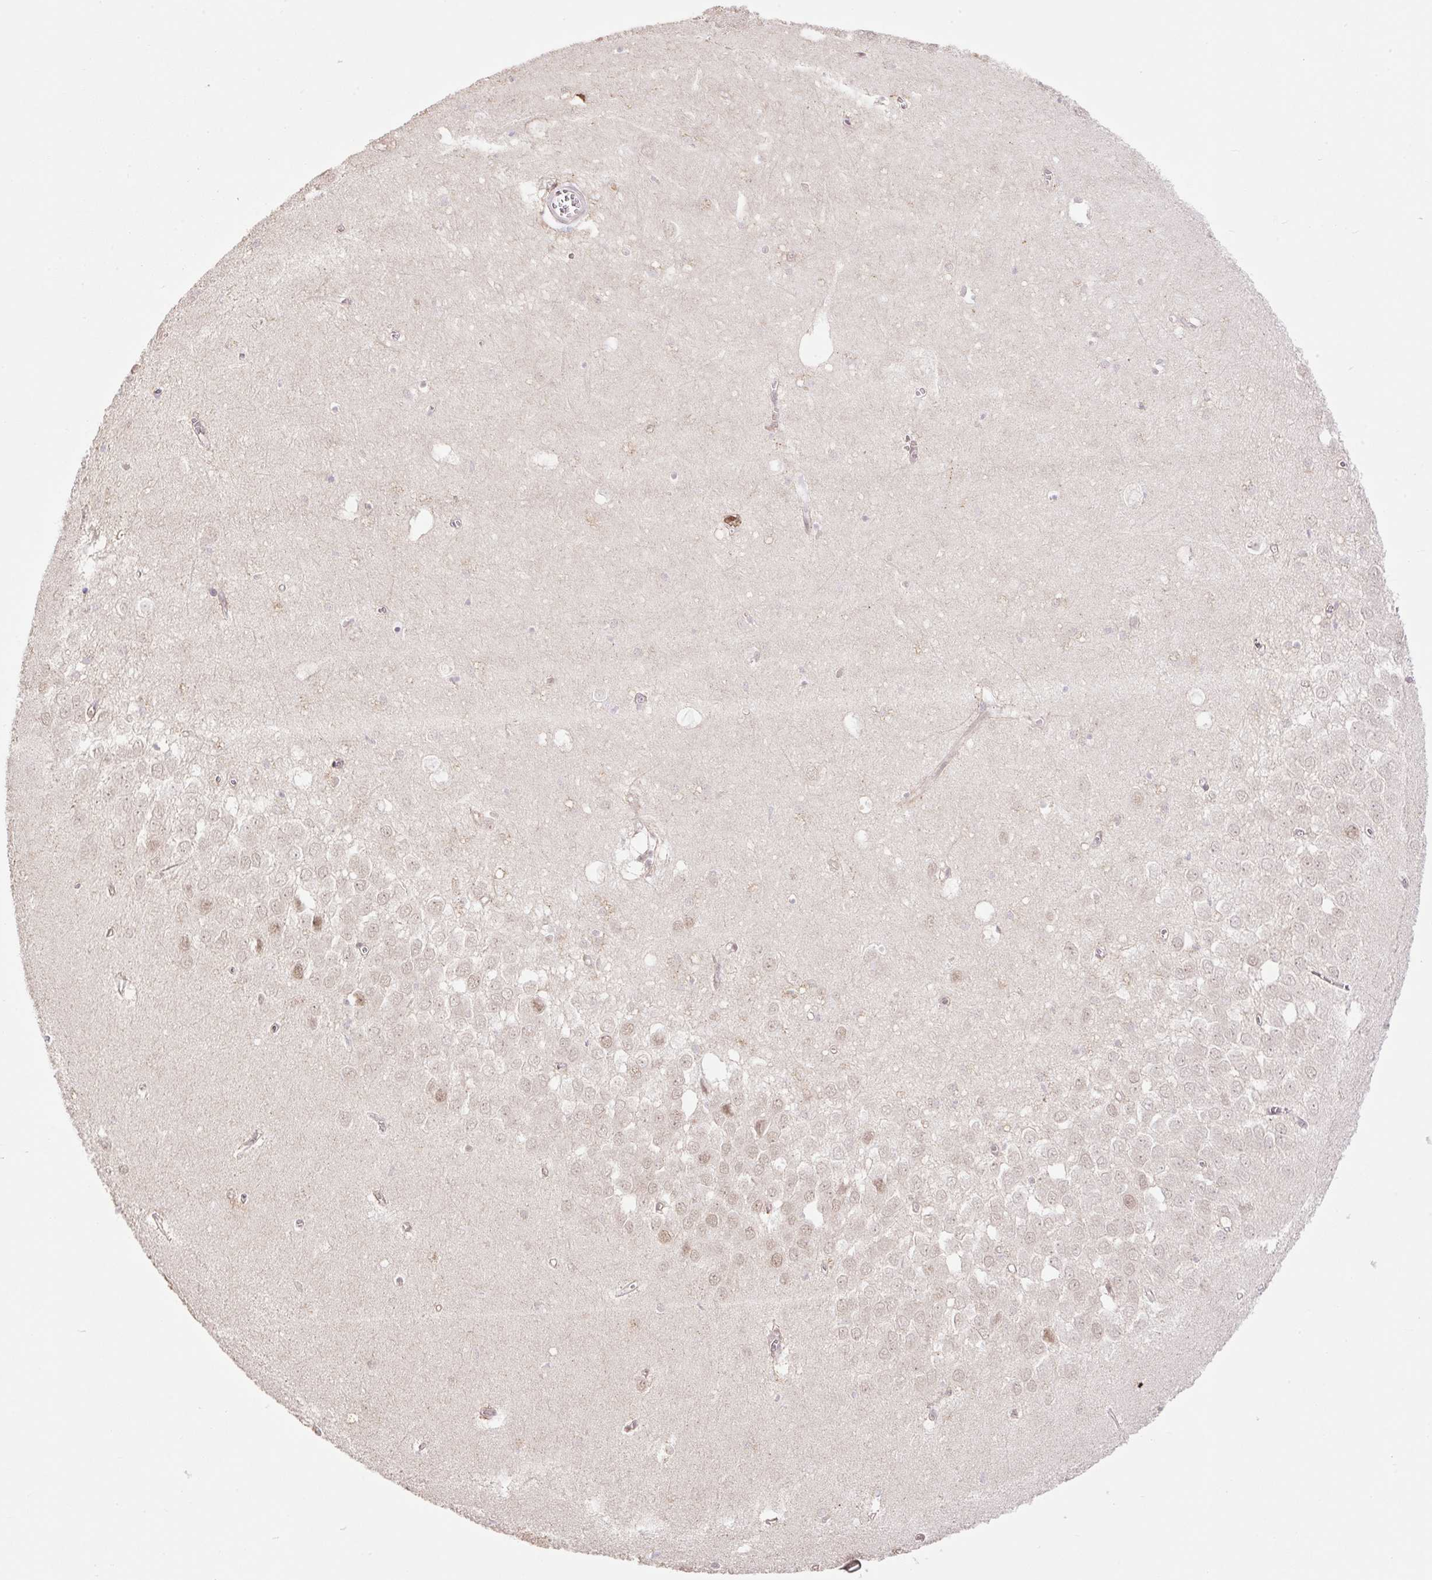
{"staining": {"intensity": "negative", "quantity": "none", "location": "none"}, "tissue": "hippocampus", "cell_type": "Glial cells", "image_type": "normal", "snomed": [{"axis": "morphology", "description": "Normal tissue, NOS"}, {"axis": "topography", "description": "Hippocampus"}], "caption": "Histopathology image shows no protein staining in glial cells of unremarkable hippocampus. Brightfield microscopy of immunohistochemistry (IHC) stained with DAB (brown) and hematoxylin (blue), captured at high magnification.", "gene": "VPS25", "patient": {"sex": "female", "age": 64}}